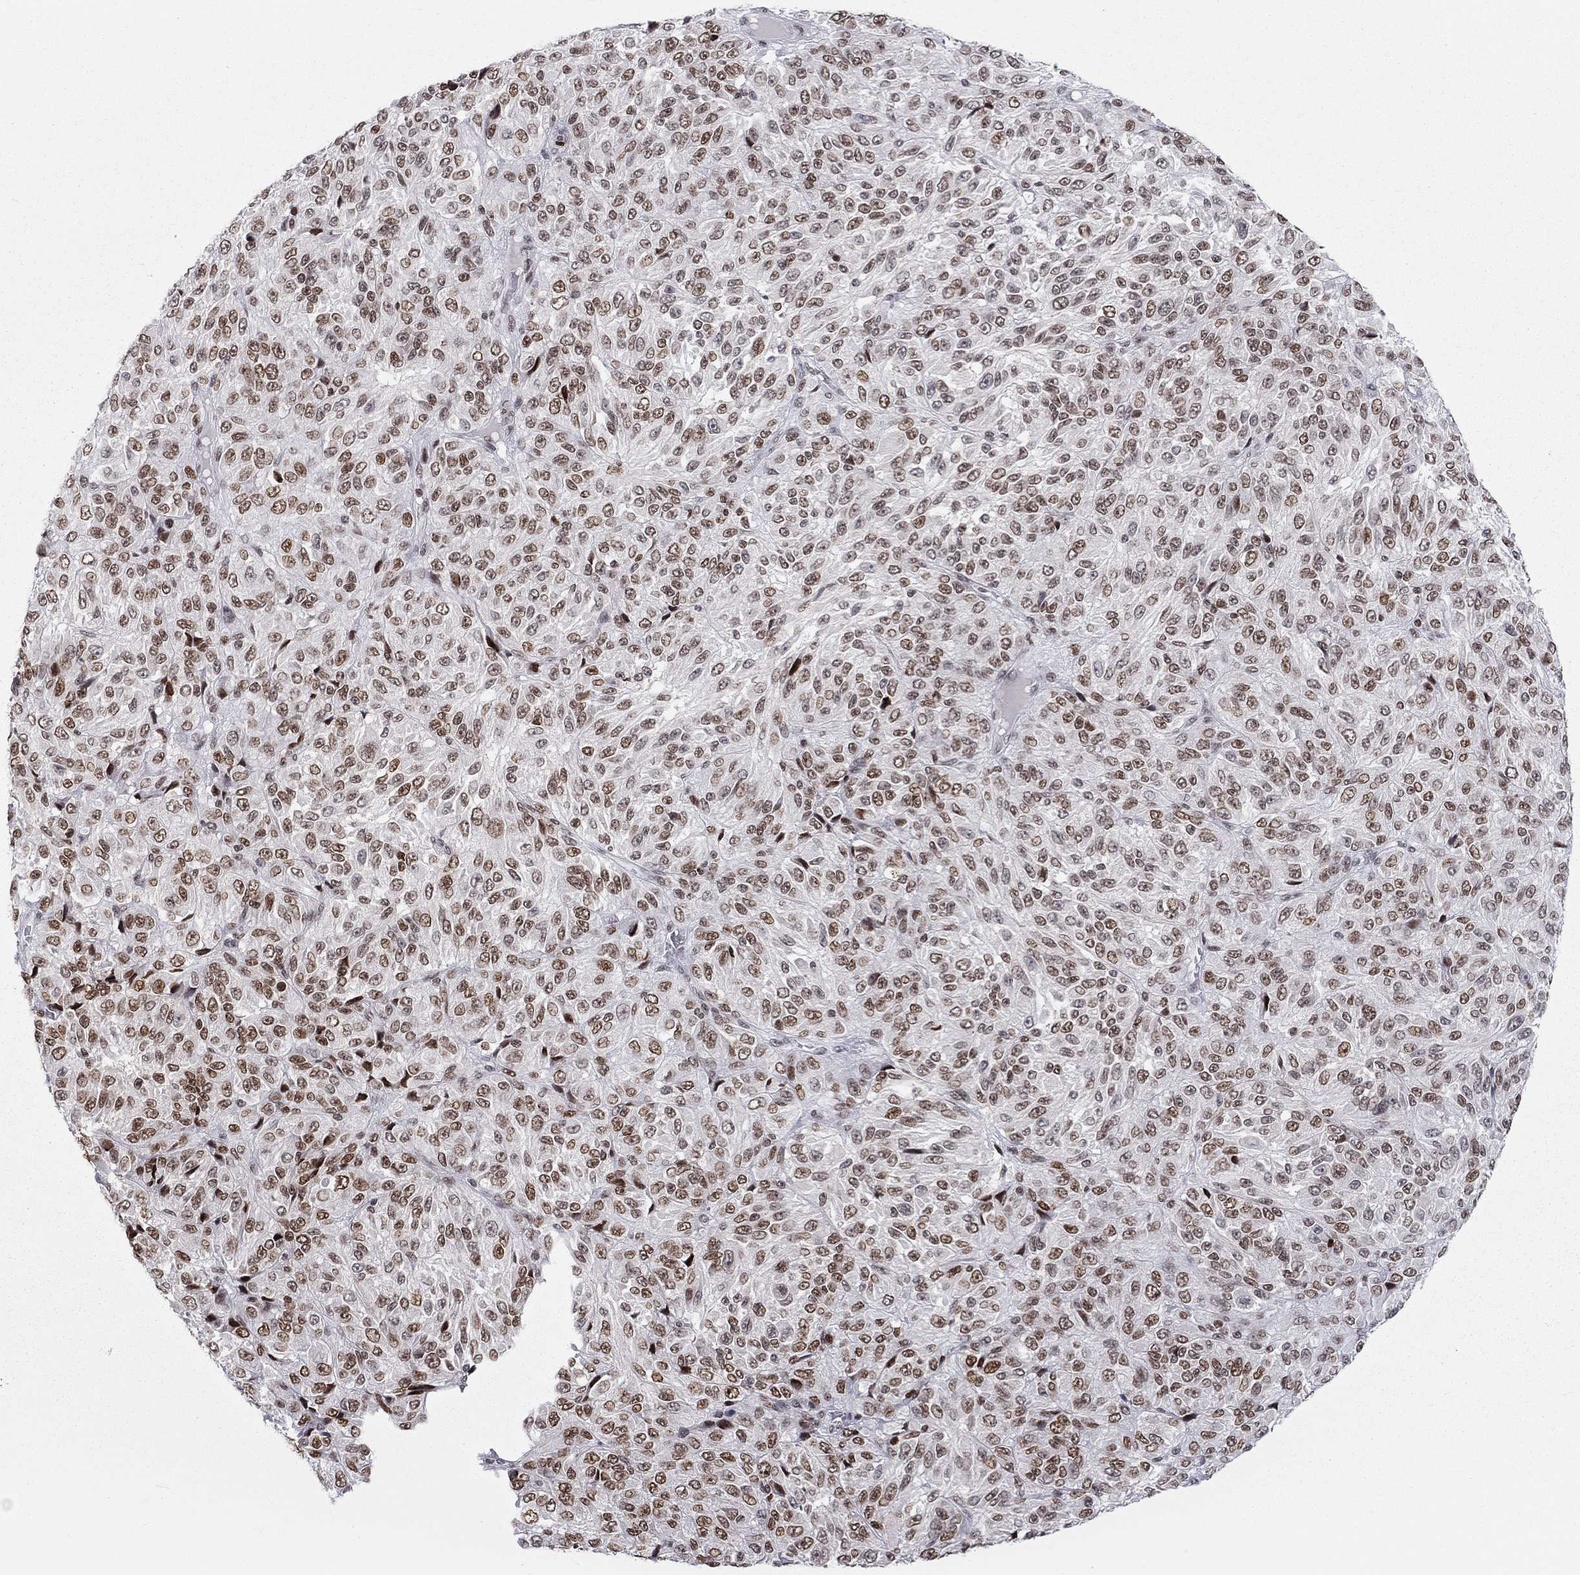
{"staining": {"intensity": "weak", "quantity": "25%-75%", "location": "nuclear"}, "tissue": "melanoma", "cell_type": "Tumor cells", "image_type": "cancer", "snomed": [{"axis": "morphology", "description": "Malignant melanoma, Metastatic site"}, {"axis": "topography", "description": "Brain"}], "caption": "The image displays a brown stain indicating the presence of a protein in the nuclear of tumor cells in malignant melanoma (metastatic site).", "gene": "H2AX", "patient": {"sex": "female", "age": 56}}